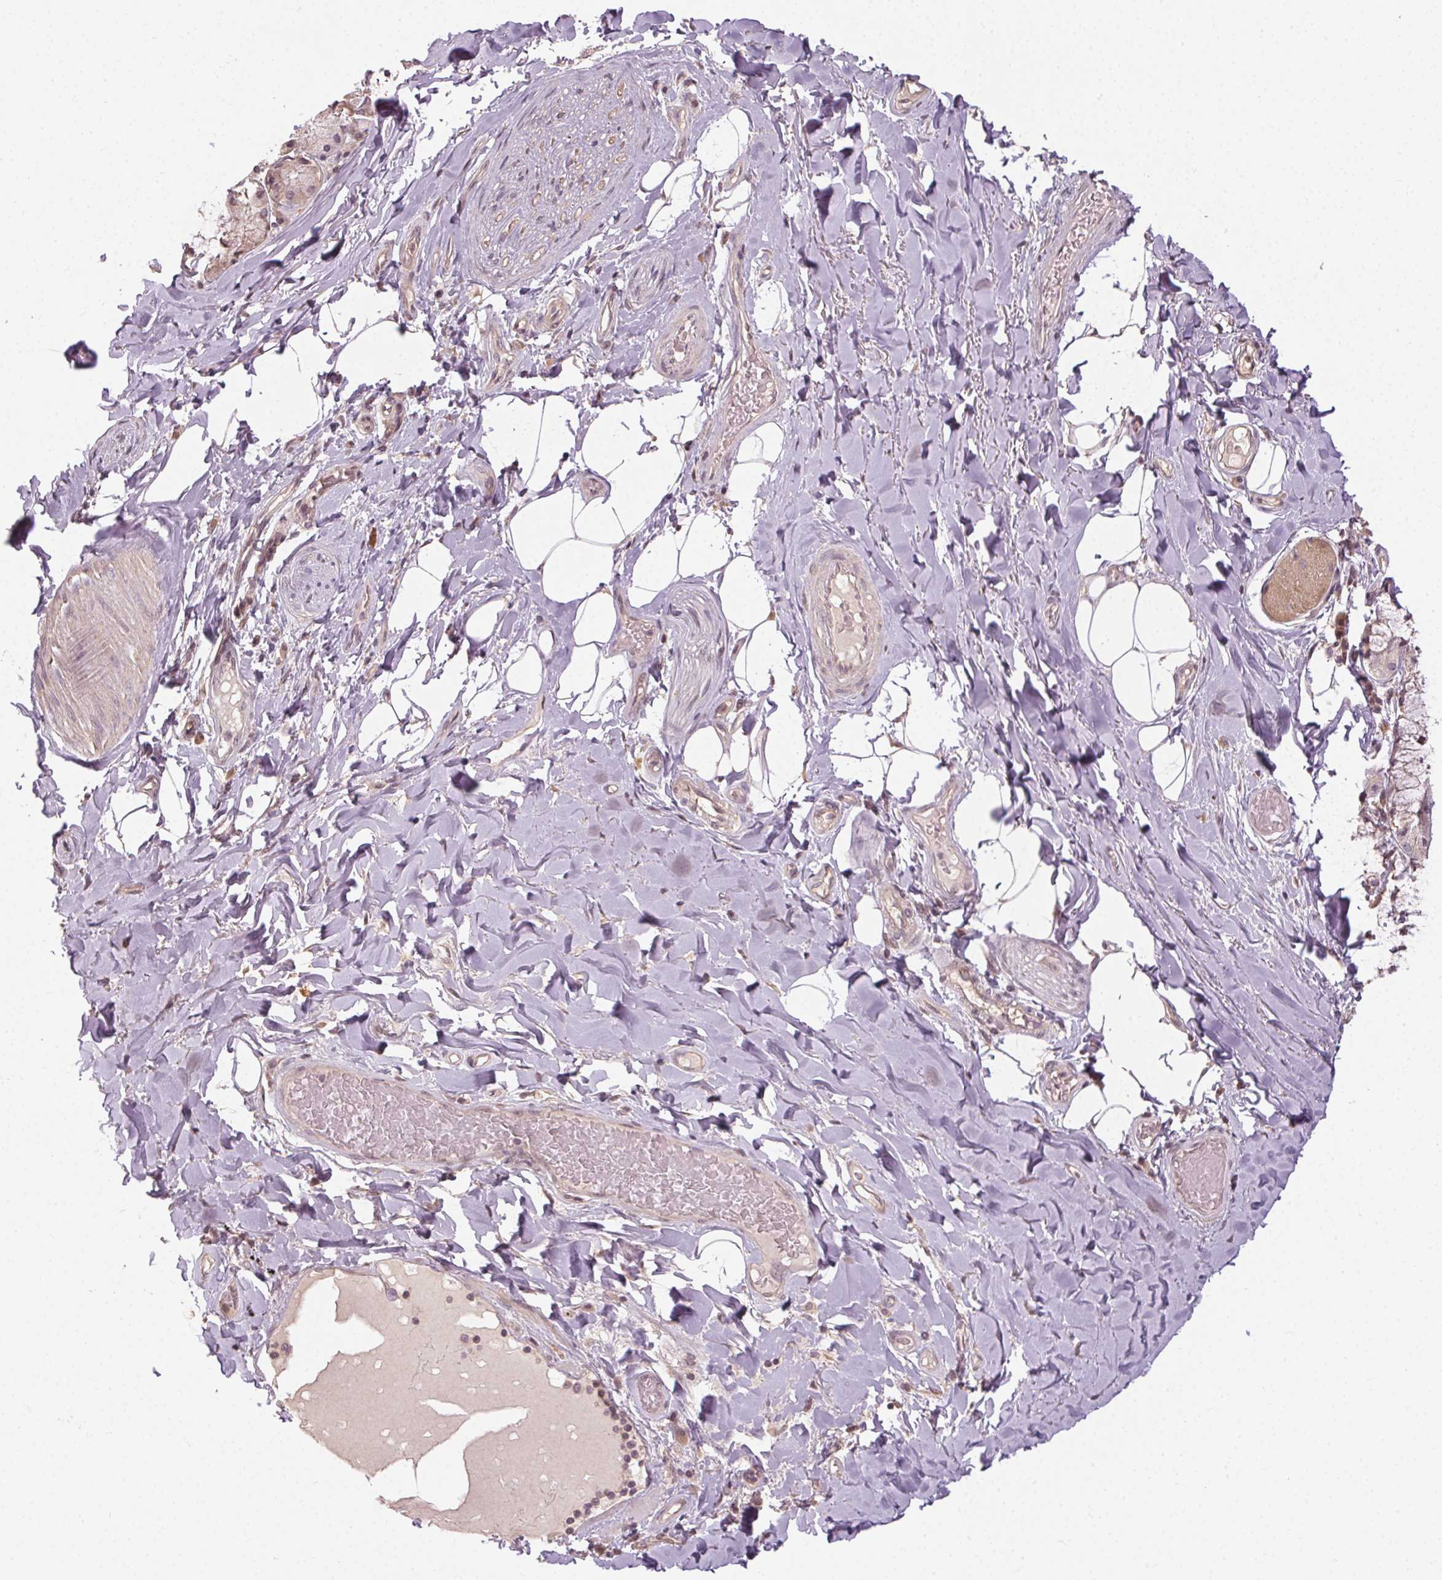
{"staining": {"intensity": "weak", "quantity": "<25%", "location": "cytoplasmic/membranous"}, "tissue": "adipose tissue", "cell_type": "Adipocytes", "image_type": "normal", "snomed": [{"axis": "morphology", "description": "Normal tissue, NOS"}, {"axis": "topography", "description": "Cartilage tissue"}, {"axis": "topography", "description": "Bronchus"}], "caption": "Immunohistochemistry photomicrograph of normal adipose tissue: adipose tissue stained with DAB shows no significant protein staining in adipocytes.", "gene": "ATP1B3", "patient": {"sex": "male", "age": 64}}